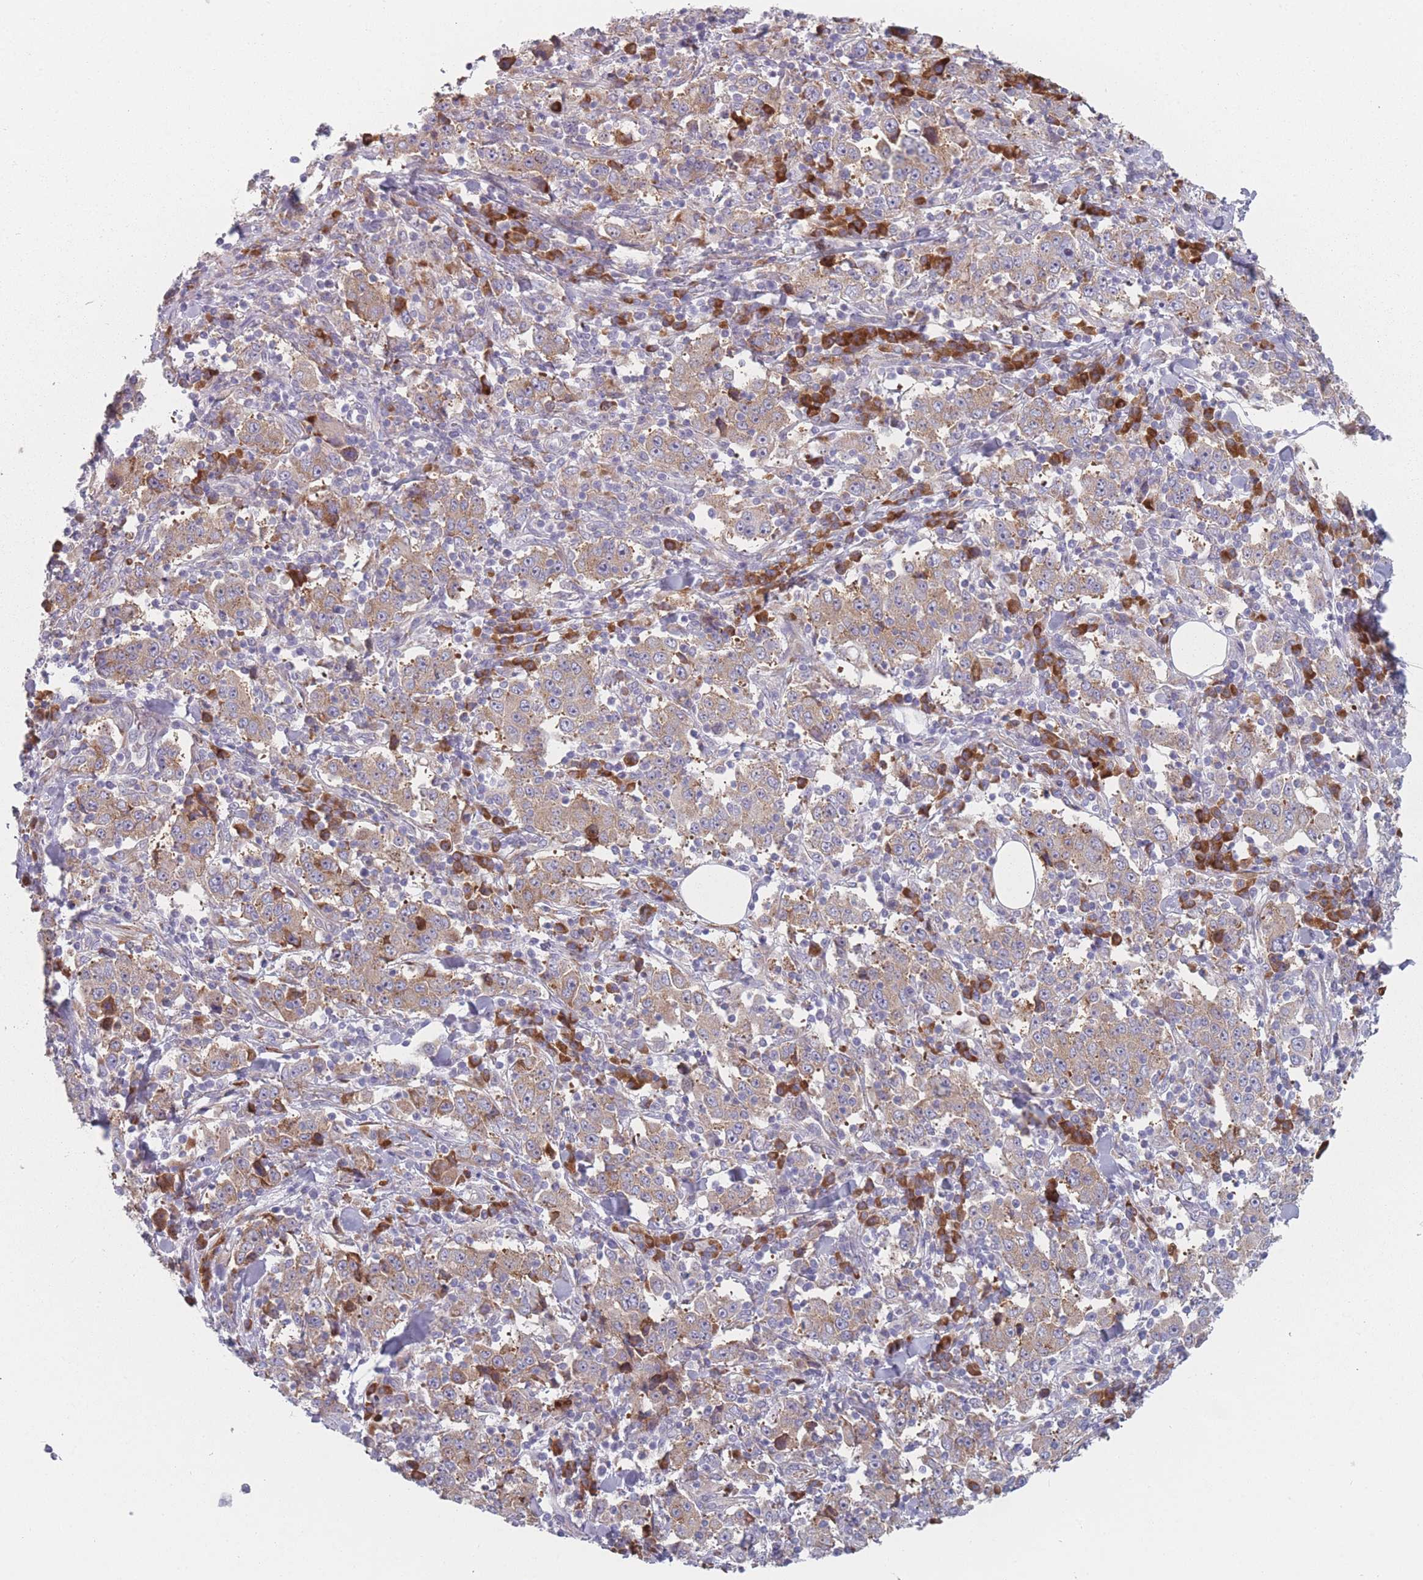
{"staining": {"intensity": "weak", "quantity": ">75%", "location": "cytoplasmic/membranous"}, "tissue": "stomach cancer", "cell_type": "Tumor cells", "image_type": "cancer", "snomed": [{"axis": "morphology", "description": "Normal tissue, NOS"}, {"axis": "morphology", "description": "Adenocarcinoma, NOS"}, {"axis": "topography", "description": "Stomach, upper"}, {"axis": "topography", "description": "Stomach"}], "caption": "Stomach cancer (adenocarcinoma) was stained to show a protein in brown. There is low levels of weak cytoplasmic/membranous expression in approximately >75% of tumor cells. (IHC, brightfield microscopy, high magnification).", "gene": "CACNG5", "patient": {"sex": "male", "age": 59}}